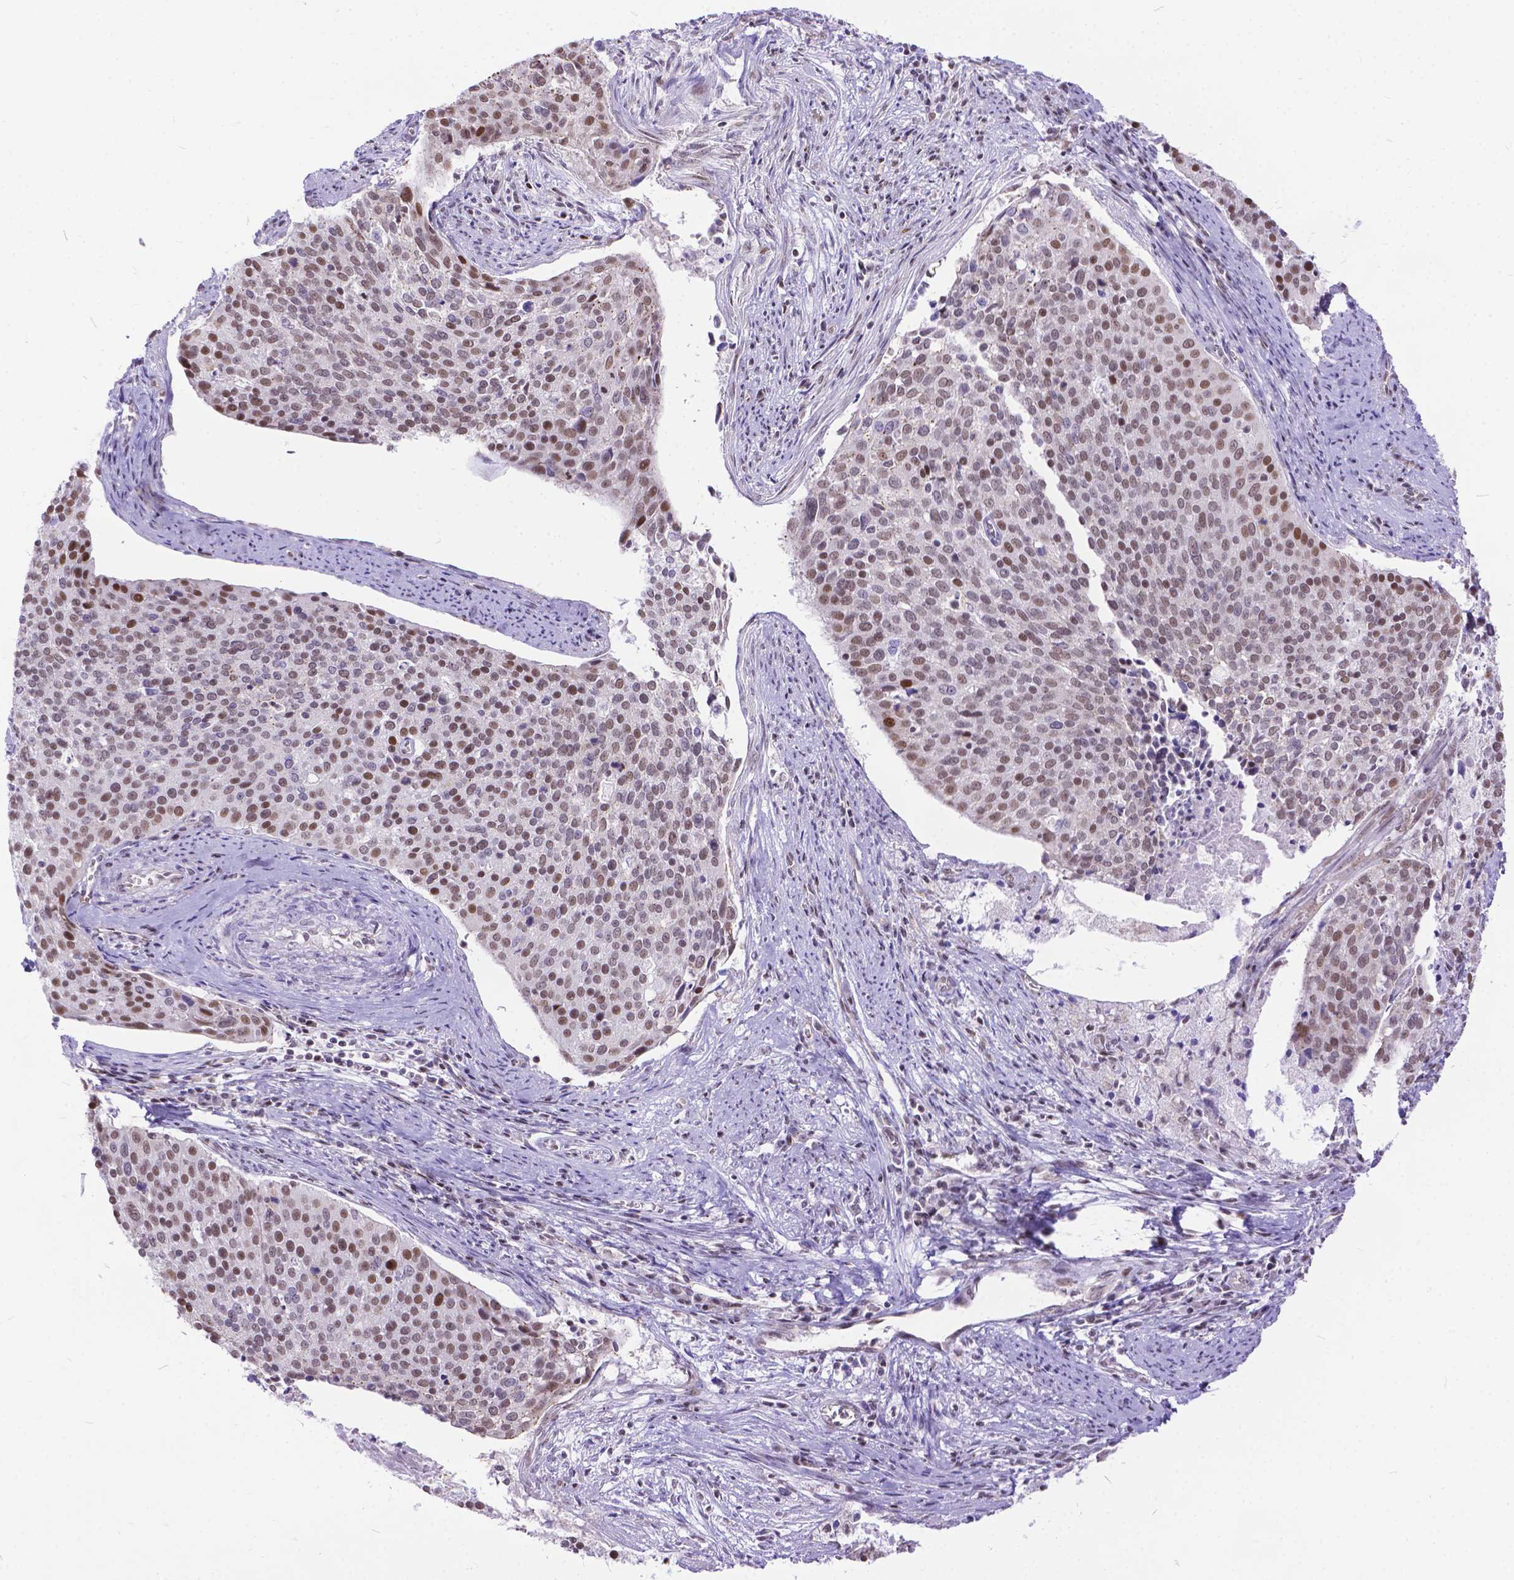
{"staining": {"intensity": "moderate", "quantity": "<25%", "location": "nuclear"}, "tissue": "cervical cancer", "cell_type": "Tumor cells", "image_type": "cancer", "snomed": [{"axis": "morphology", "description": "Squamous cell carcinoma, NOS"}, {"axis": "topography", "description": "Cervix"}], "caption": "Immunohistochemistry (IHC) of human cervical squamous cell carcinoma demonstrates low levels of moderate nuclear expression in approximately <25% of tumor cells. Immunohistochemistry stains the protein of interest in brown and the nuclei are stained blue.", "gene": "FAM124B", "patient": {"sex": "female", "age": 39}}